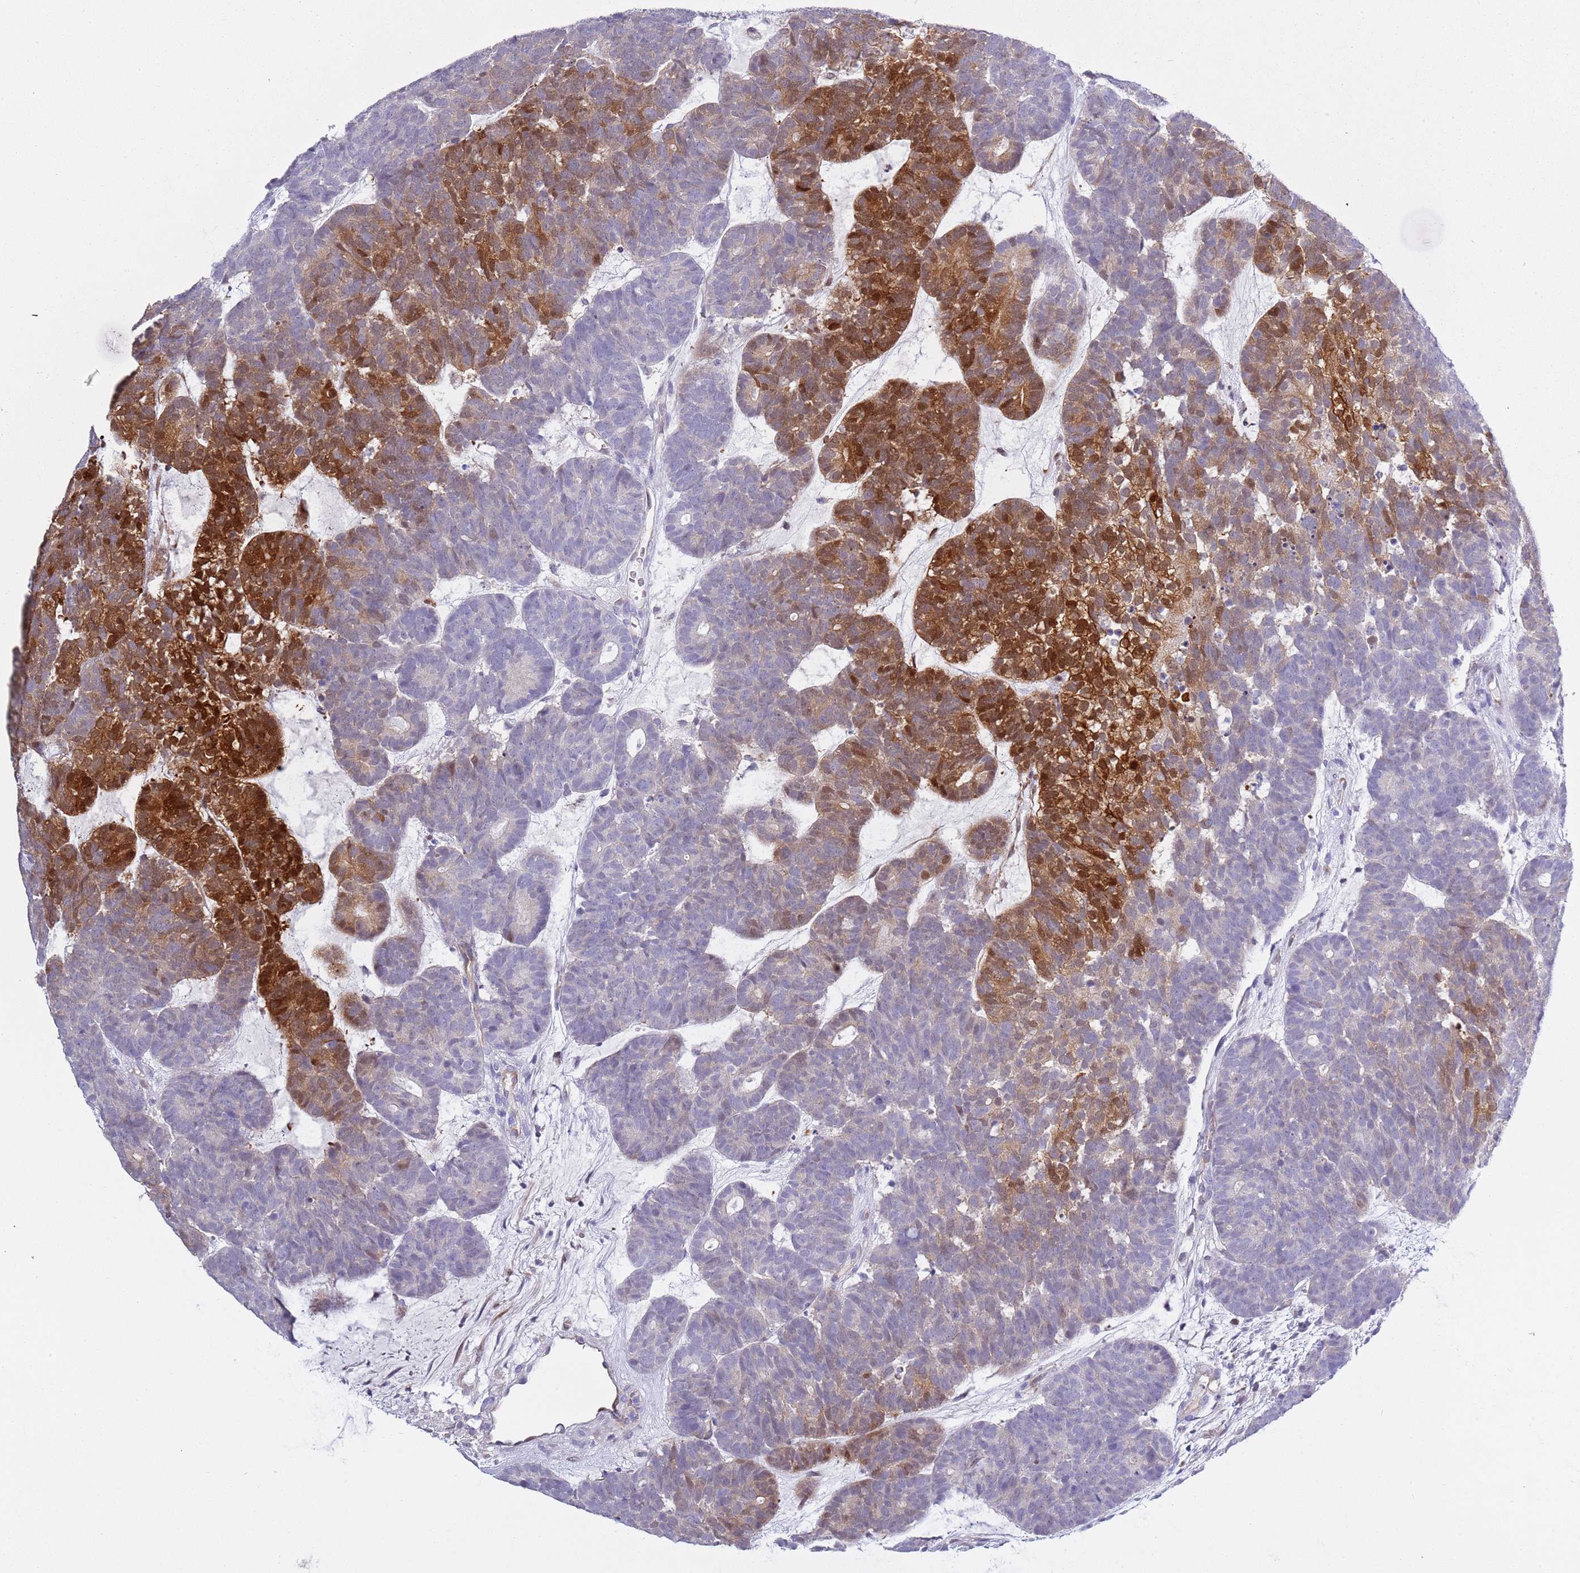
{"staining": {"intensity": "moderate", "quantity": "25%-75%", "location": "cytoplasmic/membranous,nuclear"}, "tissue": "head and neck cancer", "cell_type": "Tumor cells", "image_type": "cancer", "snomed": [{"axis": "morphology", "description": "Adenocarcinoma, NOS"}, {"axis": "topography", "description": "Head-Neck"}], "caption": "The immunohistochemical stain highlights moderate cytoplasmic/membranous and nuclear staining in tumor cells of head and neck cancer tissue.", "gene": "NBPF6", "patient": {"sex": "female", "age": 81}}